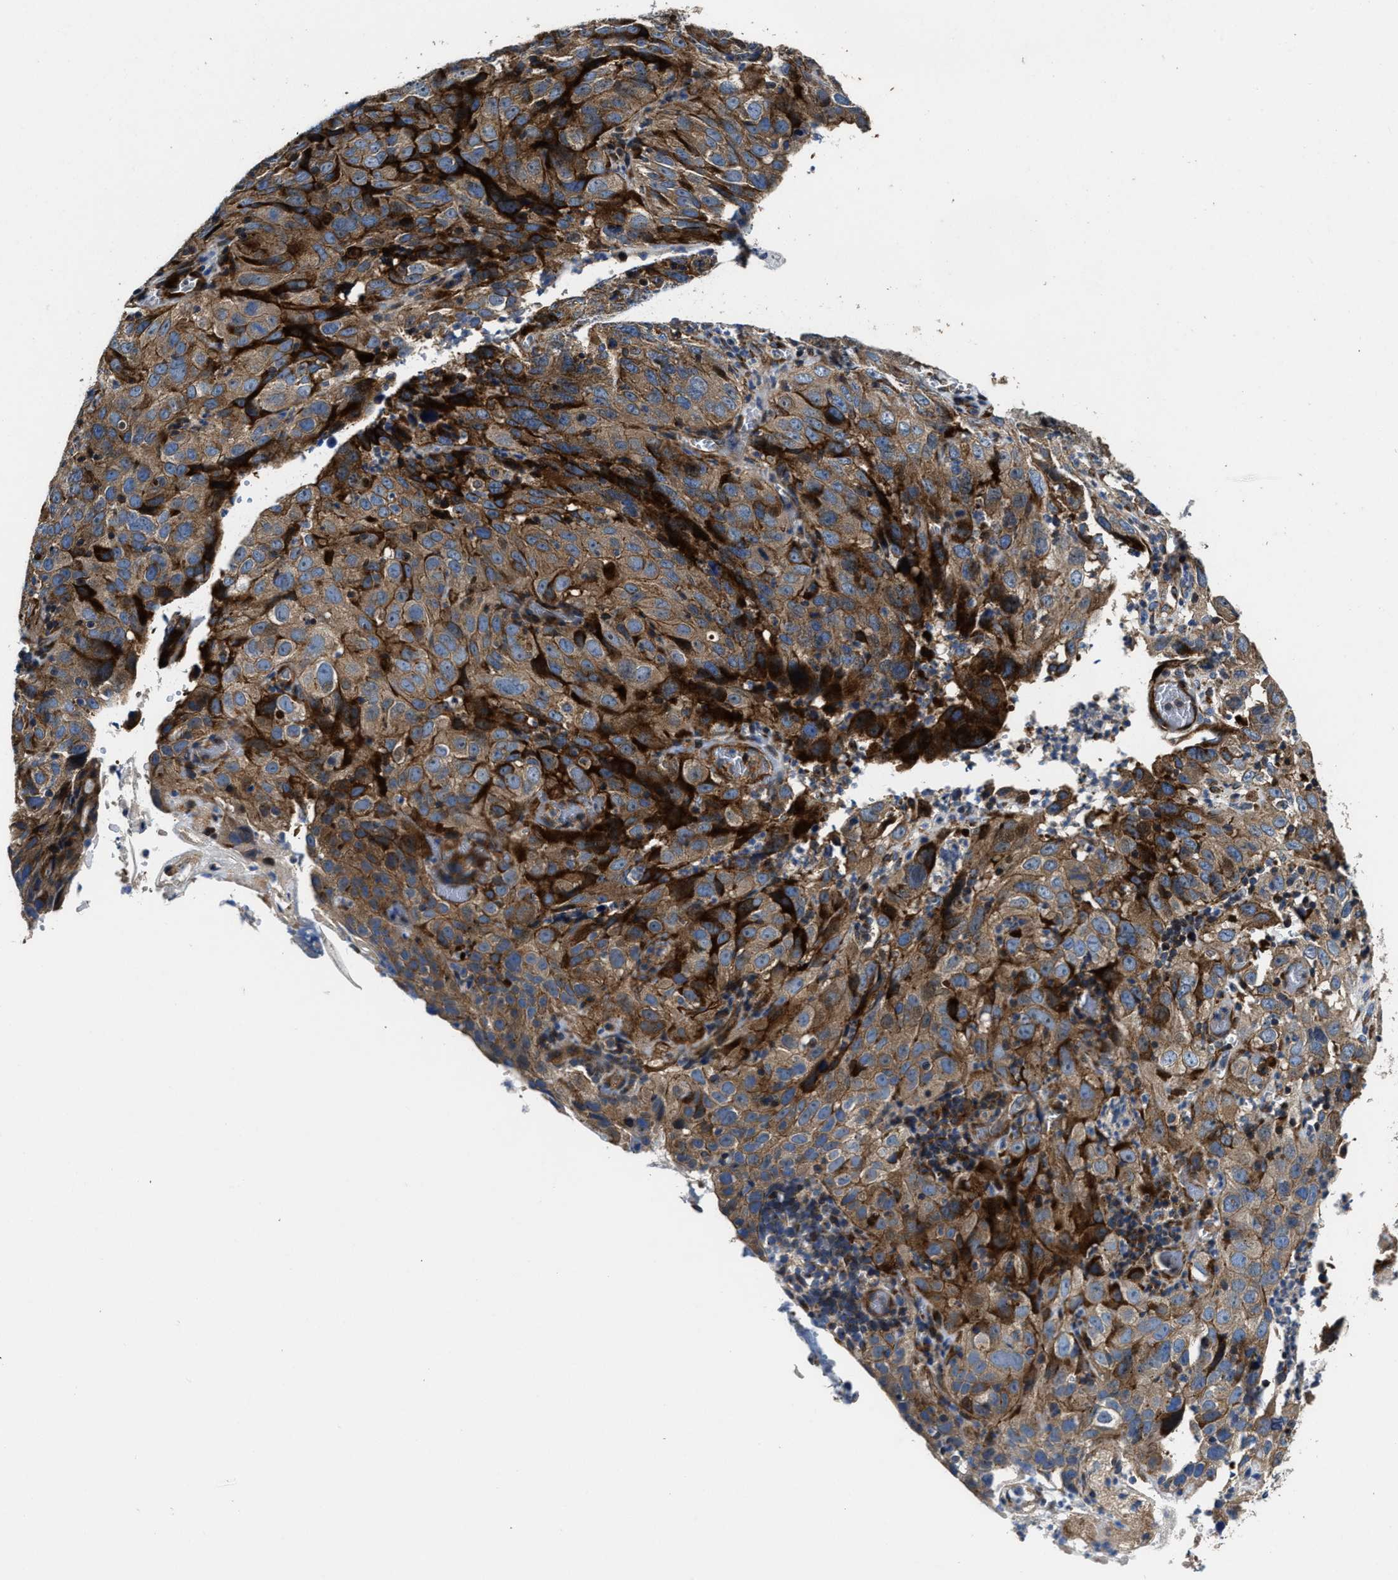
{"staining": {"intensity": "weak", "quantity": ">75%", "location": "cytoplasmic/membranous"}, "tissue": "cervical cancer", "cell_type": "Tumor cells", "image_type": "cancer", "snomed": [{"axis": "morphology", "description": "Squamous cell carcinoma, NOS"}, {"axis": "topography", "description": "Cervix"}], "caption": "Immunohistochemistry image of human cervical squamous cell carcinoma stained for a protein (brown), which exhibits low levels of weak cytoplasmic/membranous staining in about >75% of tumor cells.", "gene": "PTAR1", "patient": {"sex": "female", "age": 32}}